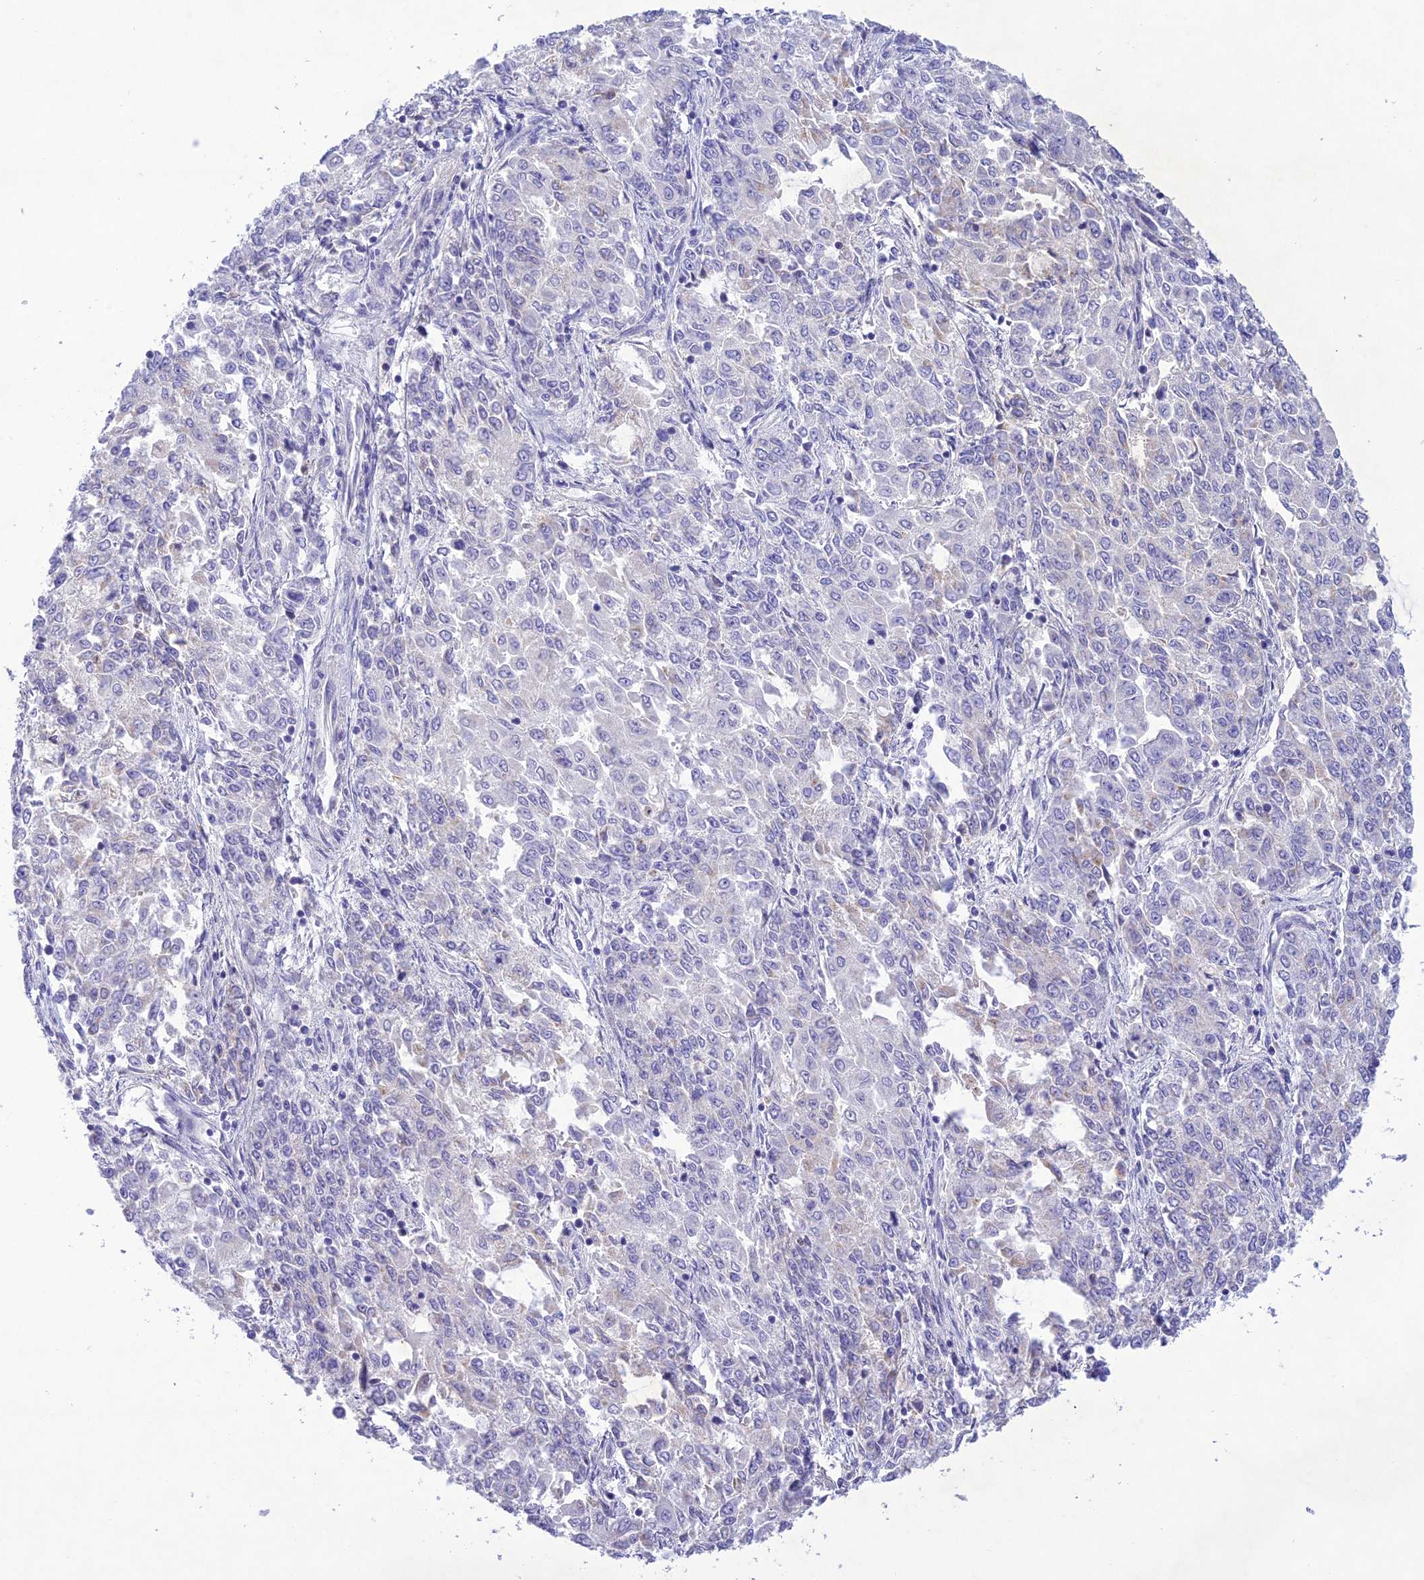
{"staining": {"intensity": "negative", "quantity": "none", "location": "none"}, "tissue": "endometrial cancer", "cell_type": "Tumor cells", "image_type": "cancer", "snomed": [{"axis": "morphology", "description": "Adenocarcinoma, NOS"}, {"axis": "topography", "description": "Endometrium"}], "caption": "Histopathology image shows no significant protein positivity in tumor cells of adenocarcinoma (endometrial).", "gene": "SLC13A5", "patient": {"sex": "female", "age": 50}}